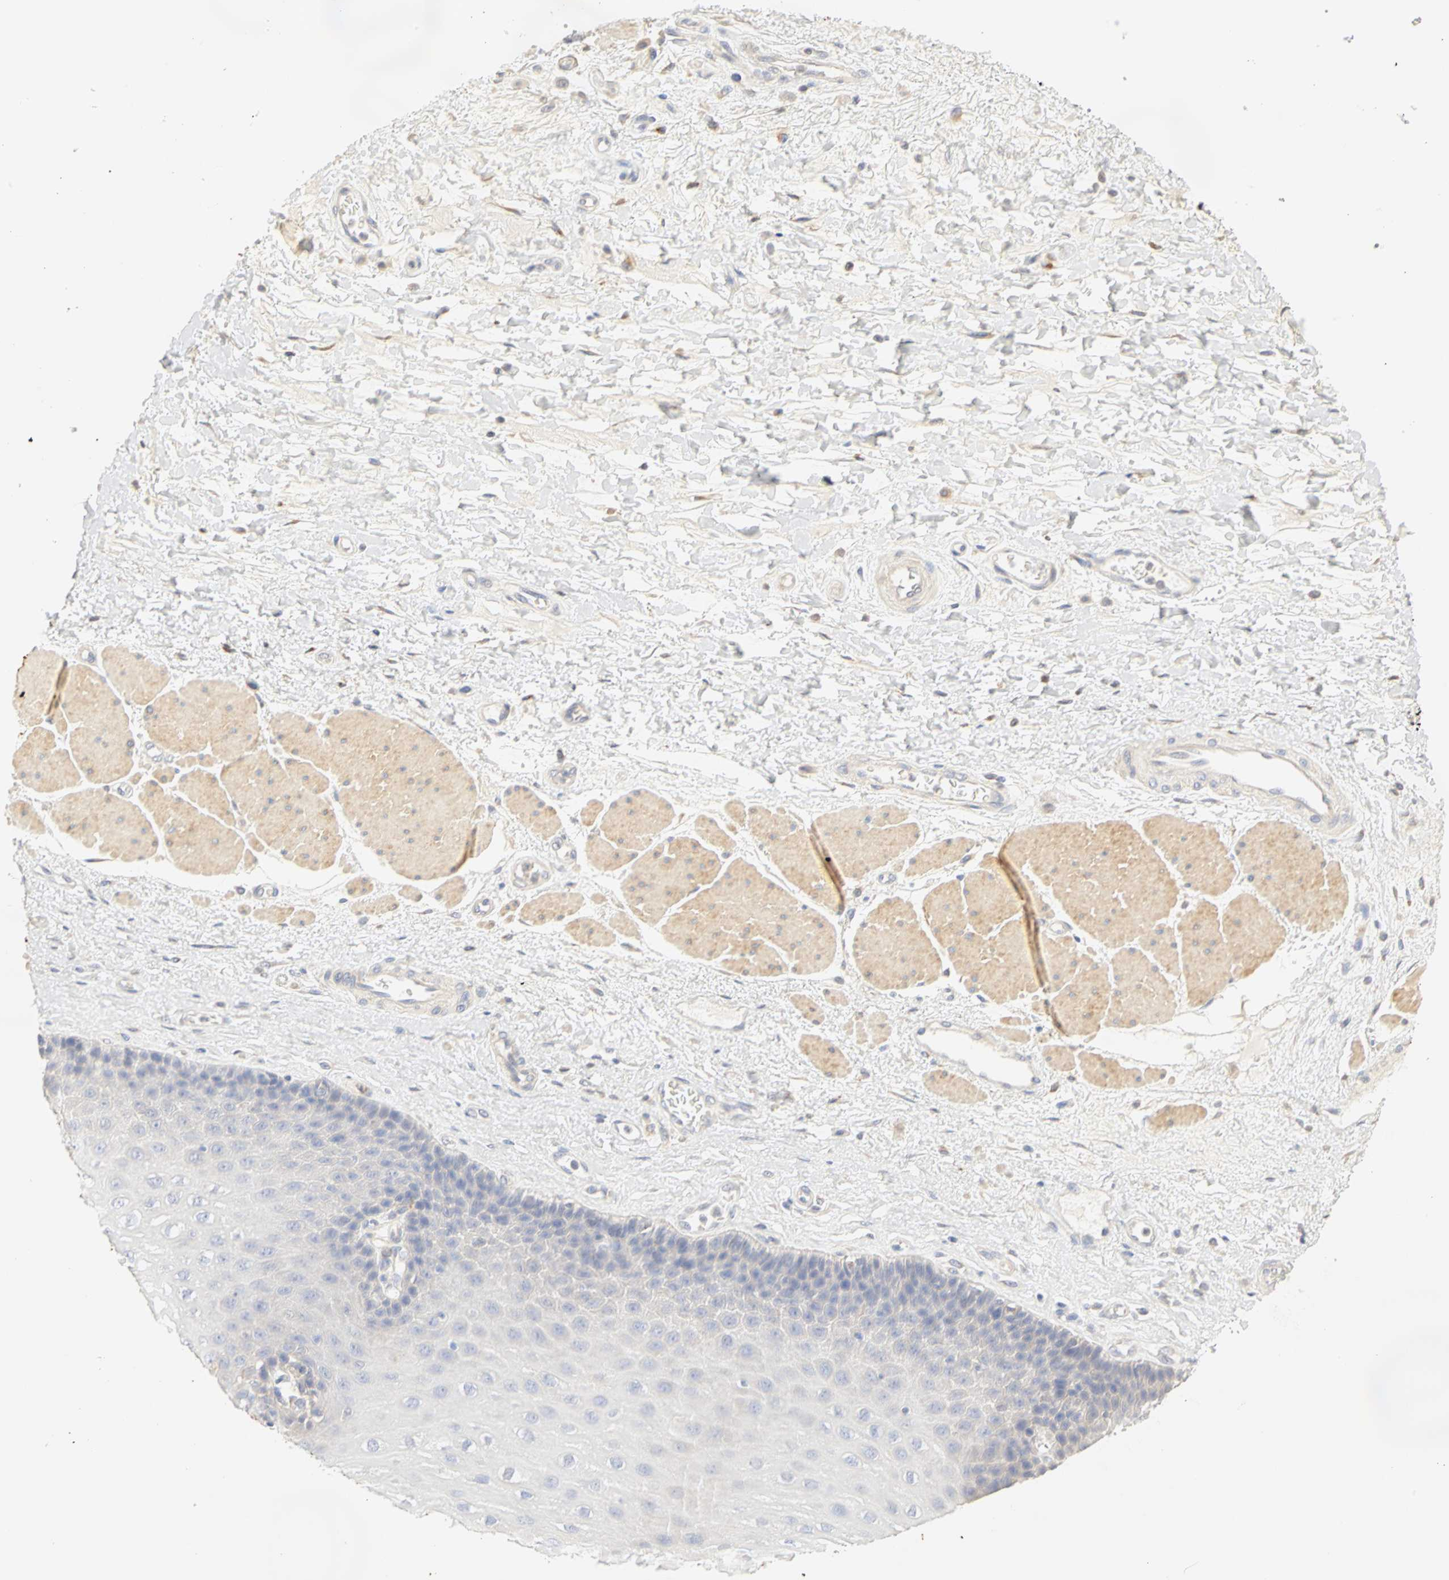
{"staining": {"intensity": "negative", "quantity": "none", "location": "none"}, "tissue": "esophagus", "cell_type": "Squamous epithelial cells", "image_type": "normal", "snomed": [{"axis": "morphology", "description": "Normal tissue, NOS"}, {"axis": "topography", "description": "Esophagus"}], "caption": "Squamous epithelial cells are negative for brown protein staining in unremarkable esophagus. (DAB immunohistochemistry visualized using brightfield microscopy, high magnification).", "gene": "GNRH2", "patient": {"sex": "female", "age": 72}}